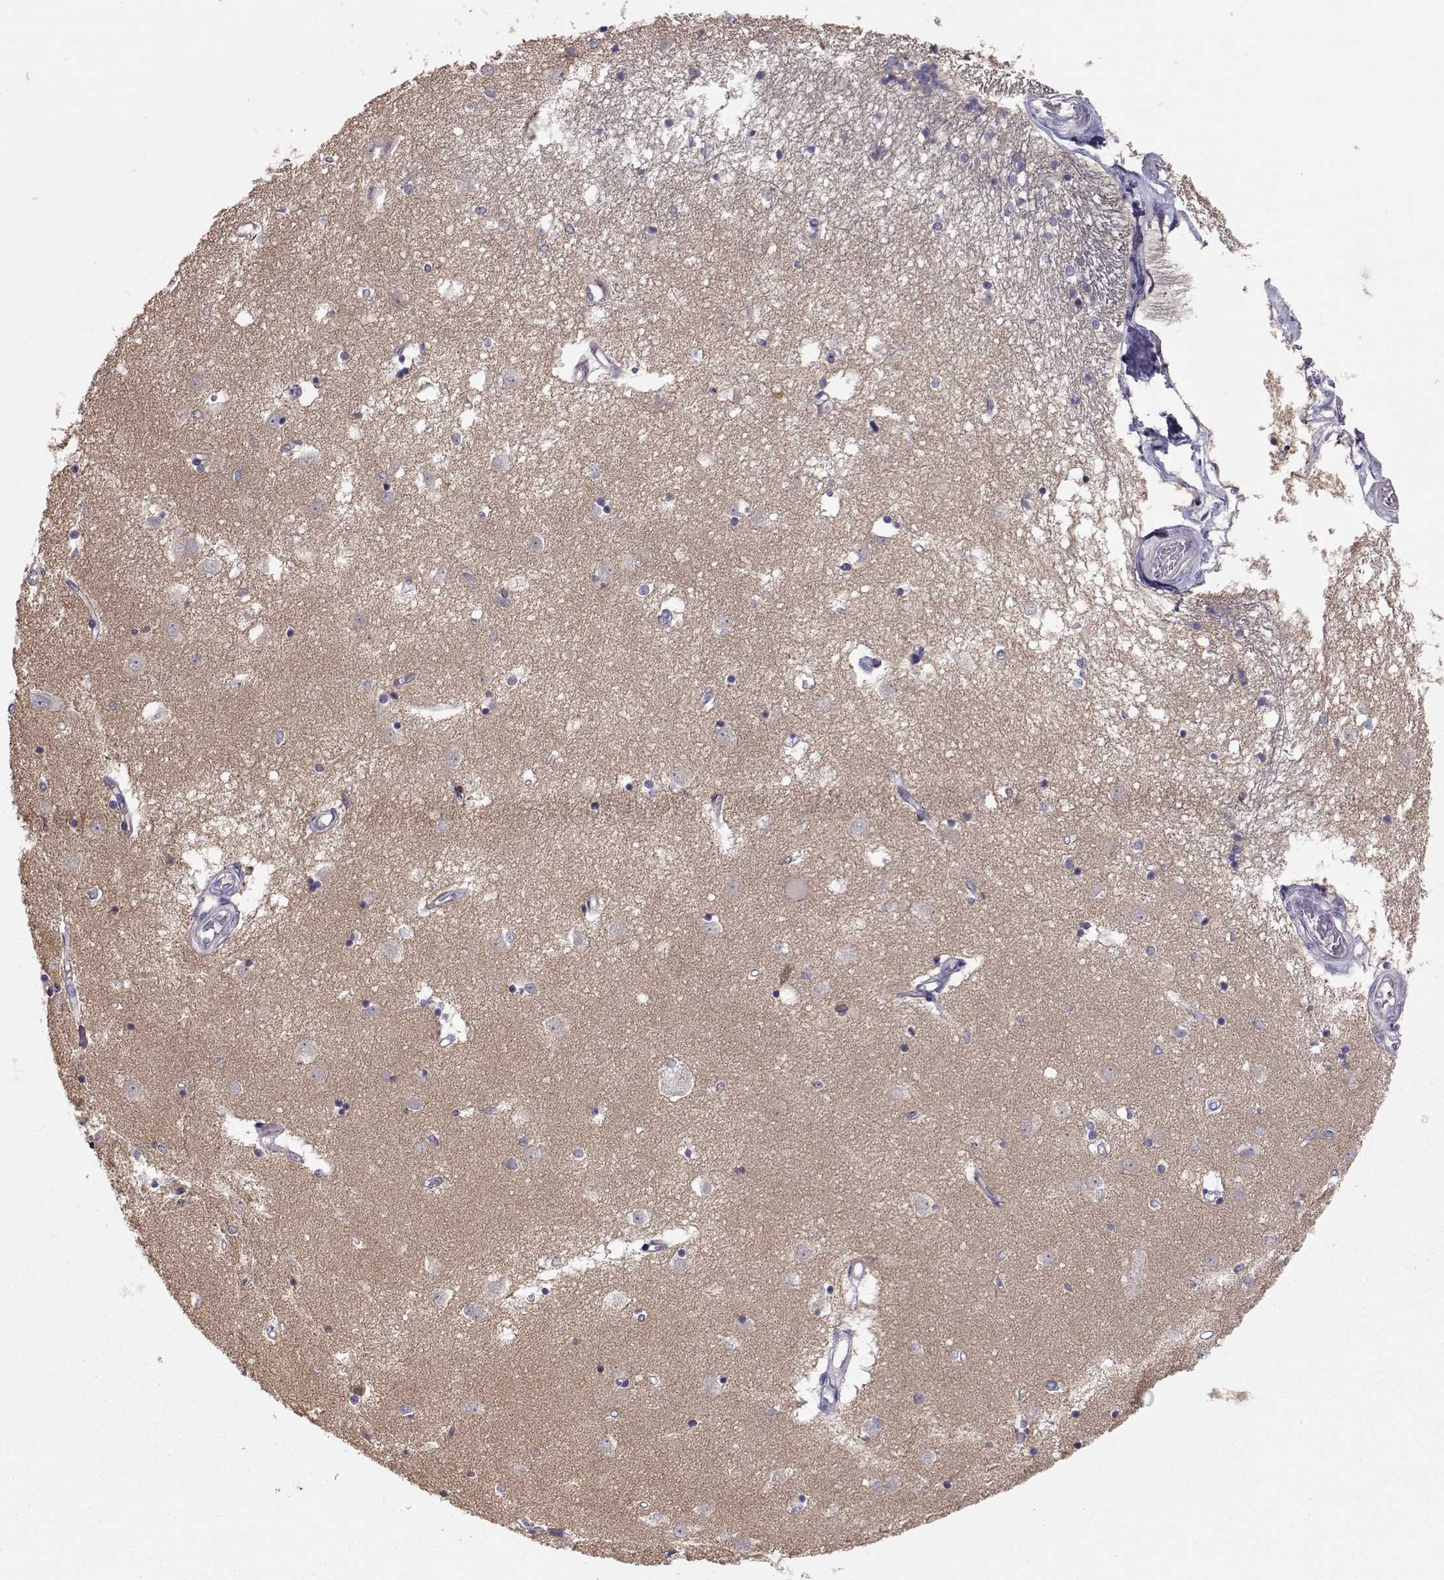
{"staining": {"intensity": "negative", "quantity": "none", "location": "none"}, "tissue": "caudate", "cell_type": "Glial cells", "image_type": "normal", "snomed": [{"axis": "morphology", "description": "Normal tissue, NOS"}, {"axis": "topography", "description": "Lateral ventricle wall"}], "caption": "Glial cells are negative for brown protein staining in normal caudate. The staining is performed using DAB (3,3'-diaminobenzidine) brown chromogen with nuclei counter-stained in using hematoxylin.", "gene": "NCAM2", "patient": {"sex": "male", "age": 54}}